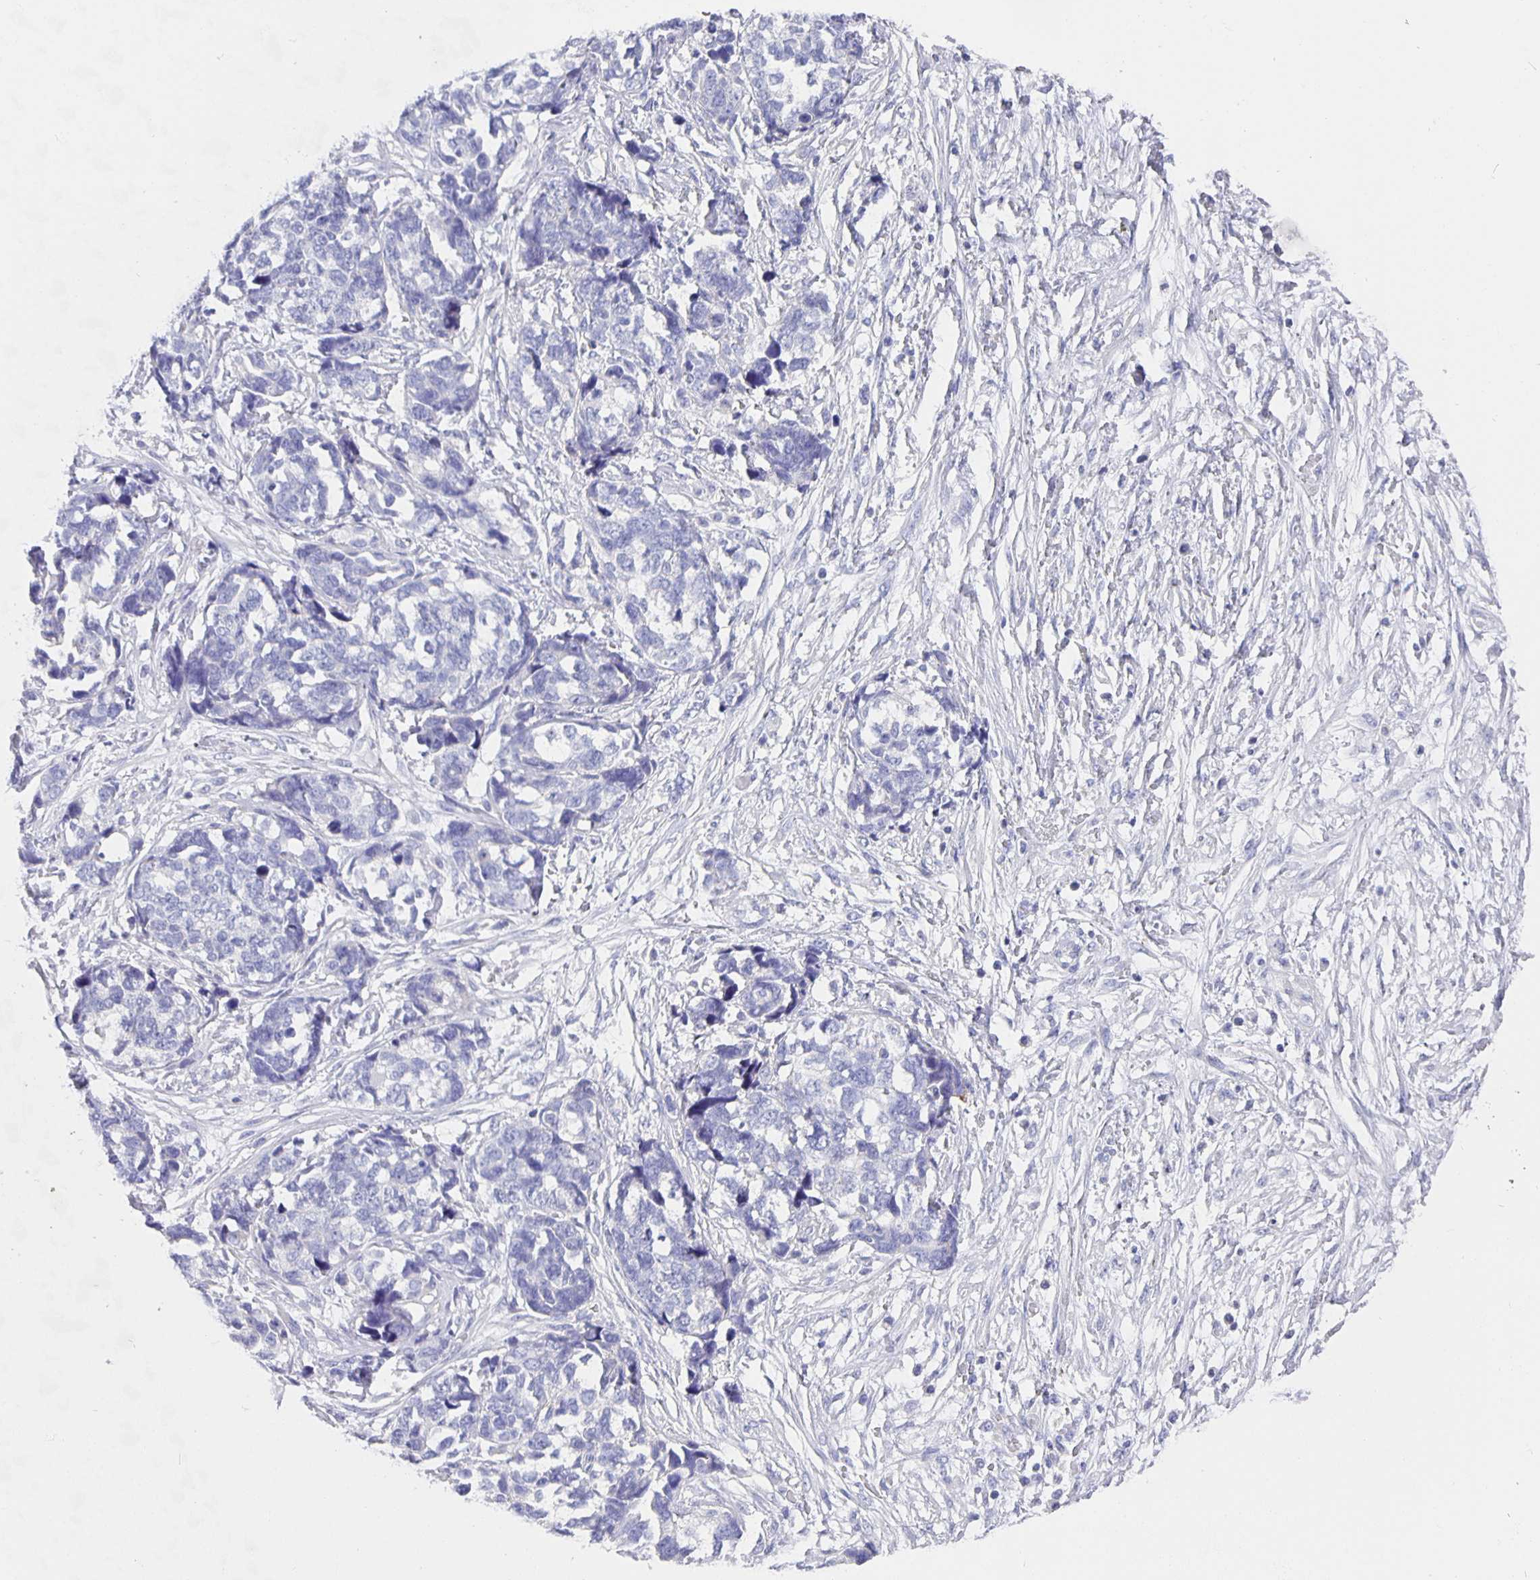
{"staining": {"intensity": "negative", "quantity": "none", "location": "none"}, "tissue": "ovarian cancer", "cell_type": "Tumor cells", "image_type": "cancer", "snomed": [{"axis": "morphology", "description": "Cystadenocarcinoma, serous, NOS"}, {"axis": "topography", "description": "Ovary"}], "caption": "Tumor cells show no significant staining in serous cystadenocarcinoma (ovarian). (Stains: DAB immunohistochemistry (IHC) with hematoxylin counter stain, Microscopy: brightfield microscopy at high magnification).", "gene": "CFAP74", "patient": {"sex": "female", "age": 69}}